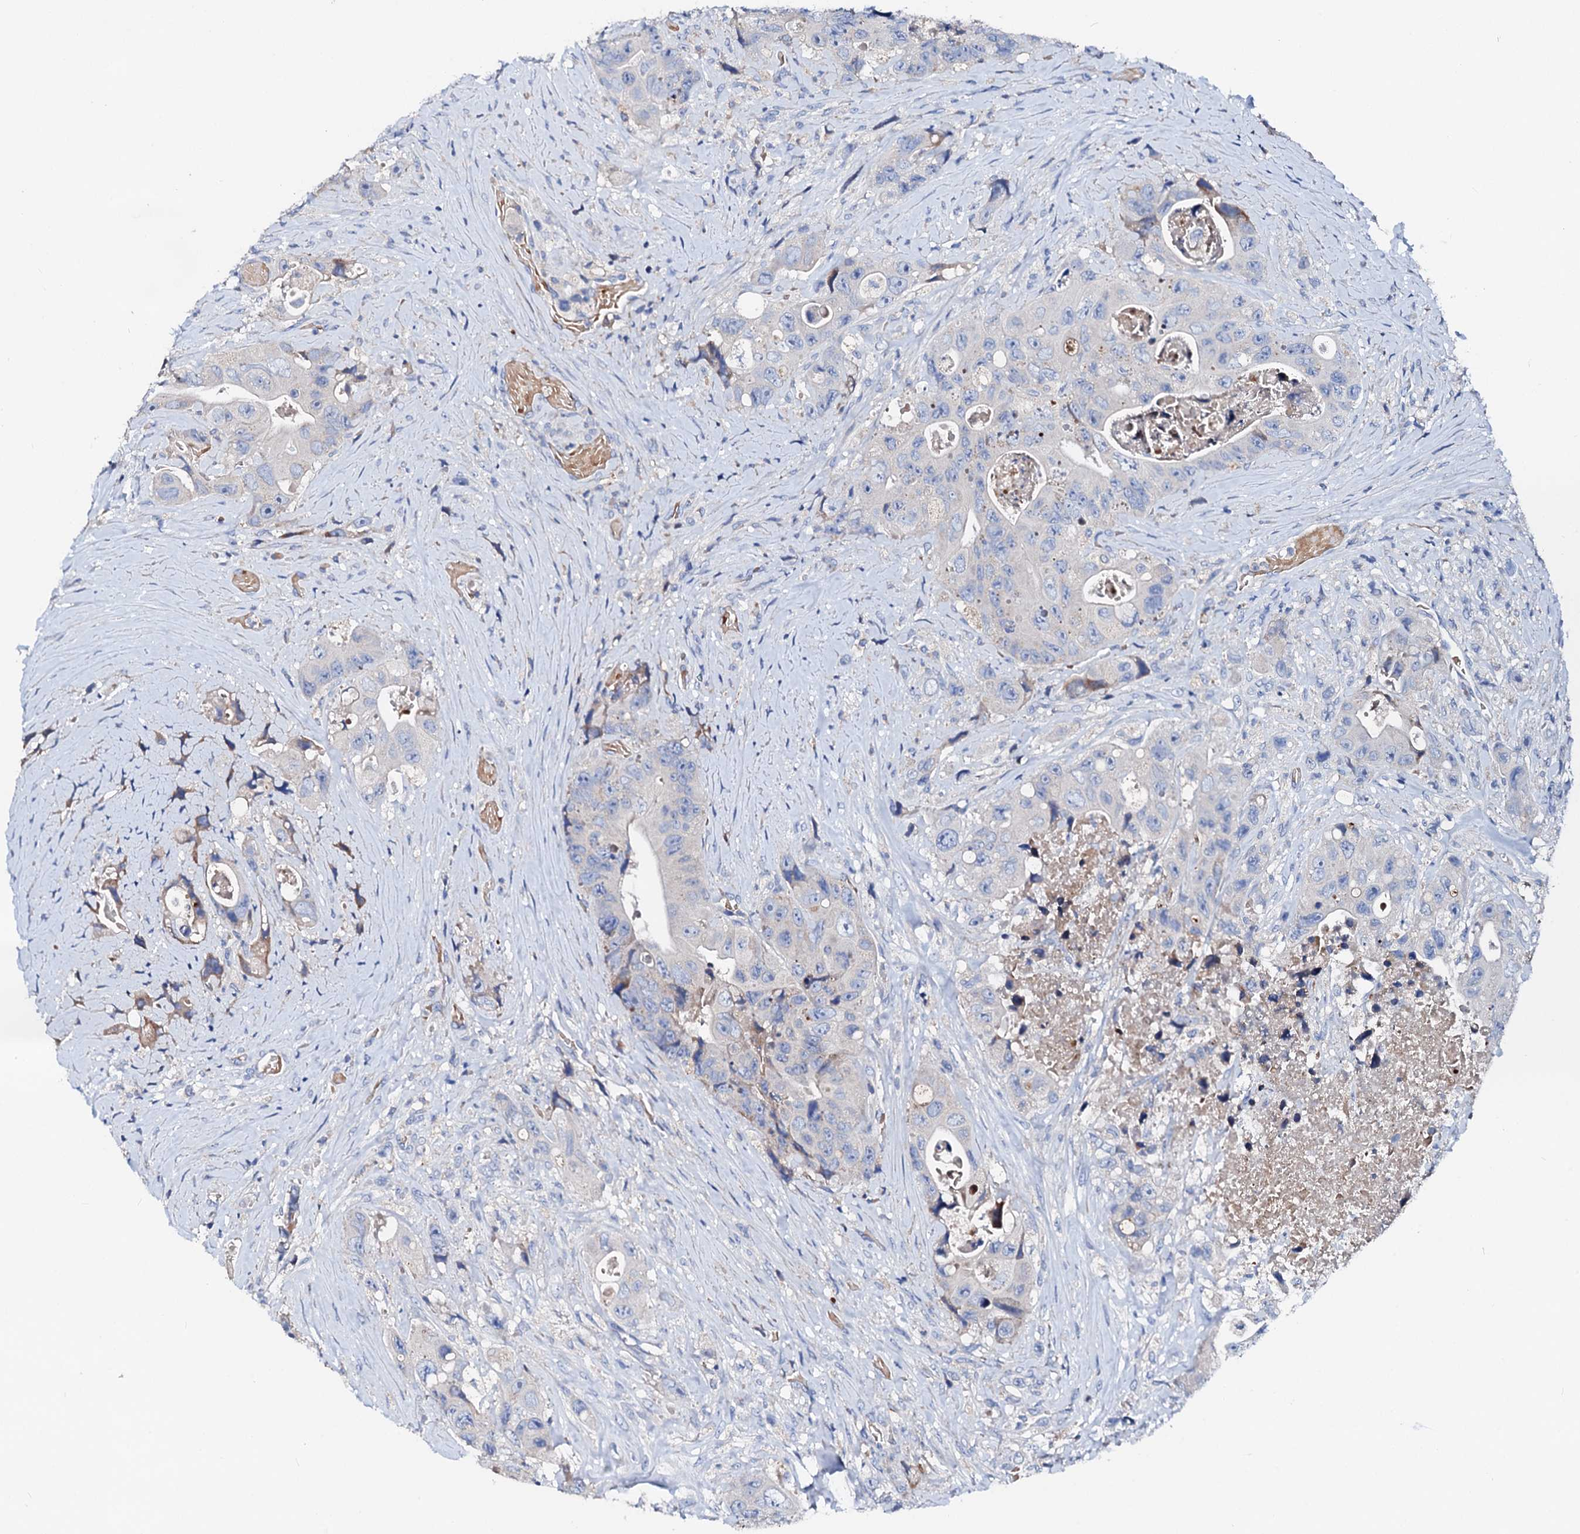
{"staining": {"intensity": "negative", "quantity": "none", "location": "none"}, "tissue": "colorectal cancer", "cell_type": "Tumor cells", "image_type": "cancer", "snomed": [{"axis": "morphology", "description": "Adenocarcinoma, NOS"}, {"axis": "topography", "description": "Colon"}], "caption": "Protein analysis of colorectal cancer demonstrates no significant expression in tumor cells.", "gene": "SLC10A7", "patient": {"sex": "female", "age": 46}}